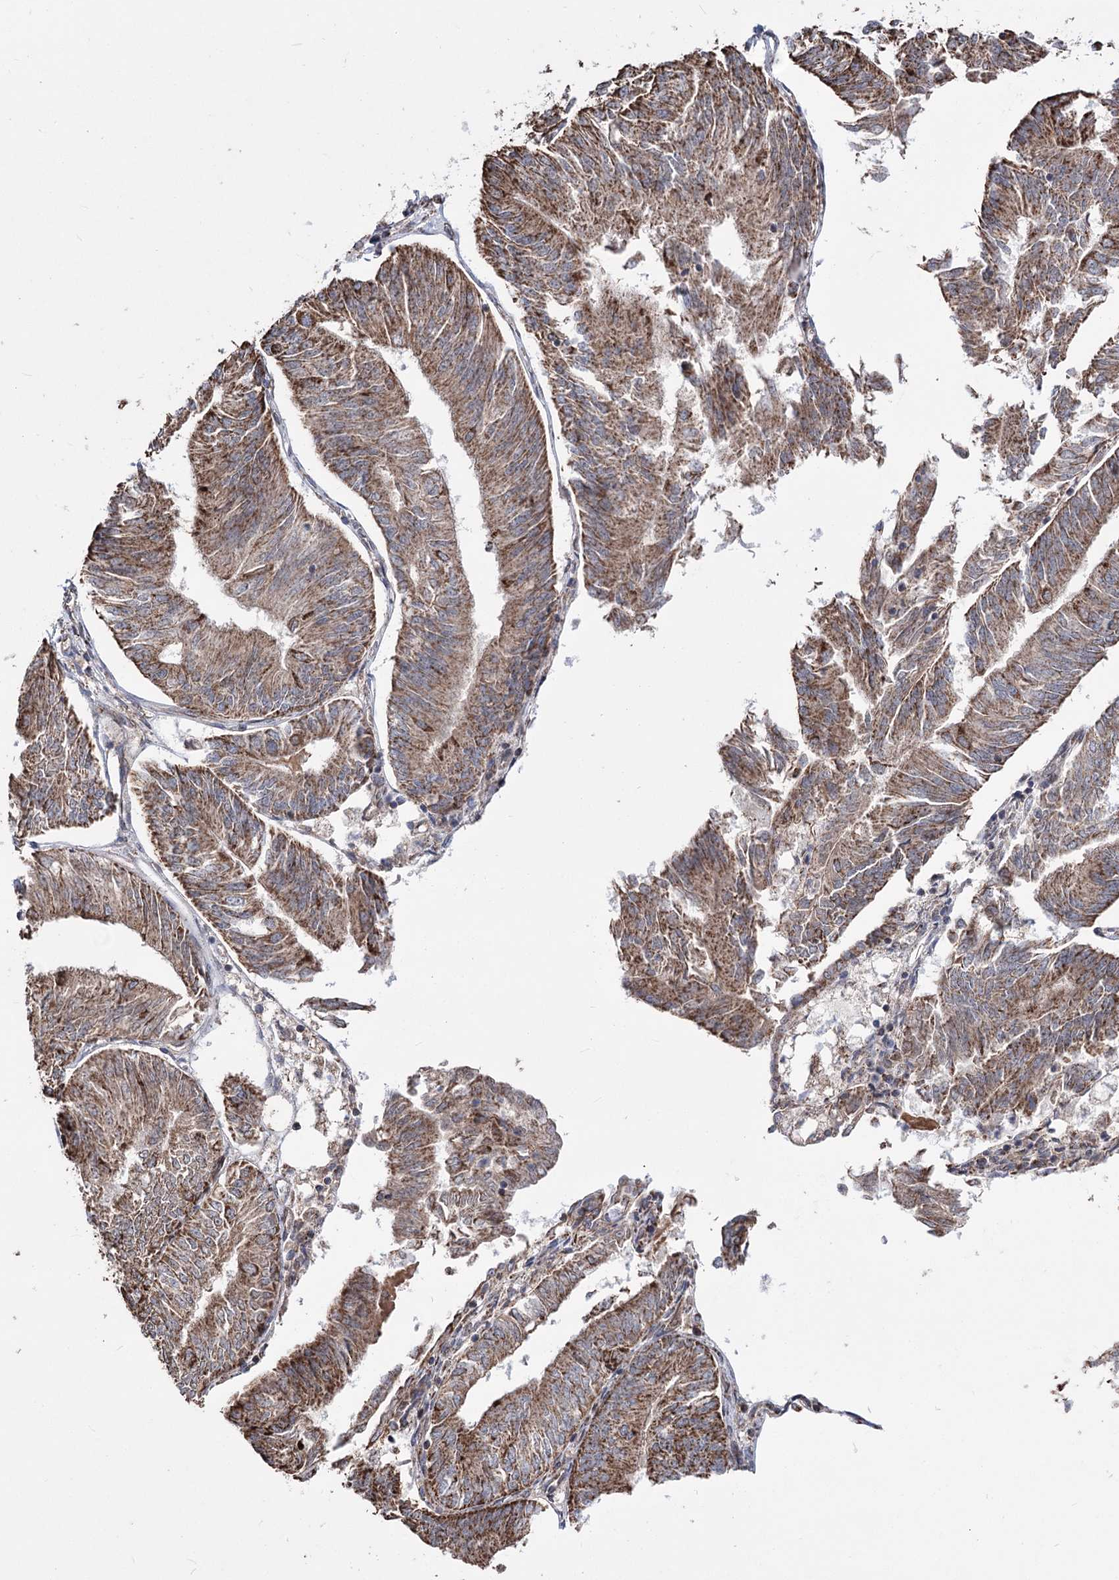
{"staining": {"intensity": "moderate", "quantity": ">75%", "location": "cytoplasmic/membranous"}, "tissue": "endometrial cancer", "cell_type": "Tumor cells", "image_type": "cancer", "snomed": [{"axis": "morphology", "description": "Adenocarcinoma, NOS"}, {"axis": "topography", "description": "Endometrium"}], "caption": "Endometrial adenocarcinoma stained with immunohistochemistry (IHC) exhibits moderate cytoplasmic/membranous positivity in about >75% of tumor cells.", "gene": "CREB3L4", "patient": {"sex": "female", "age": 58}}